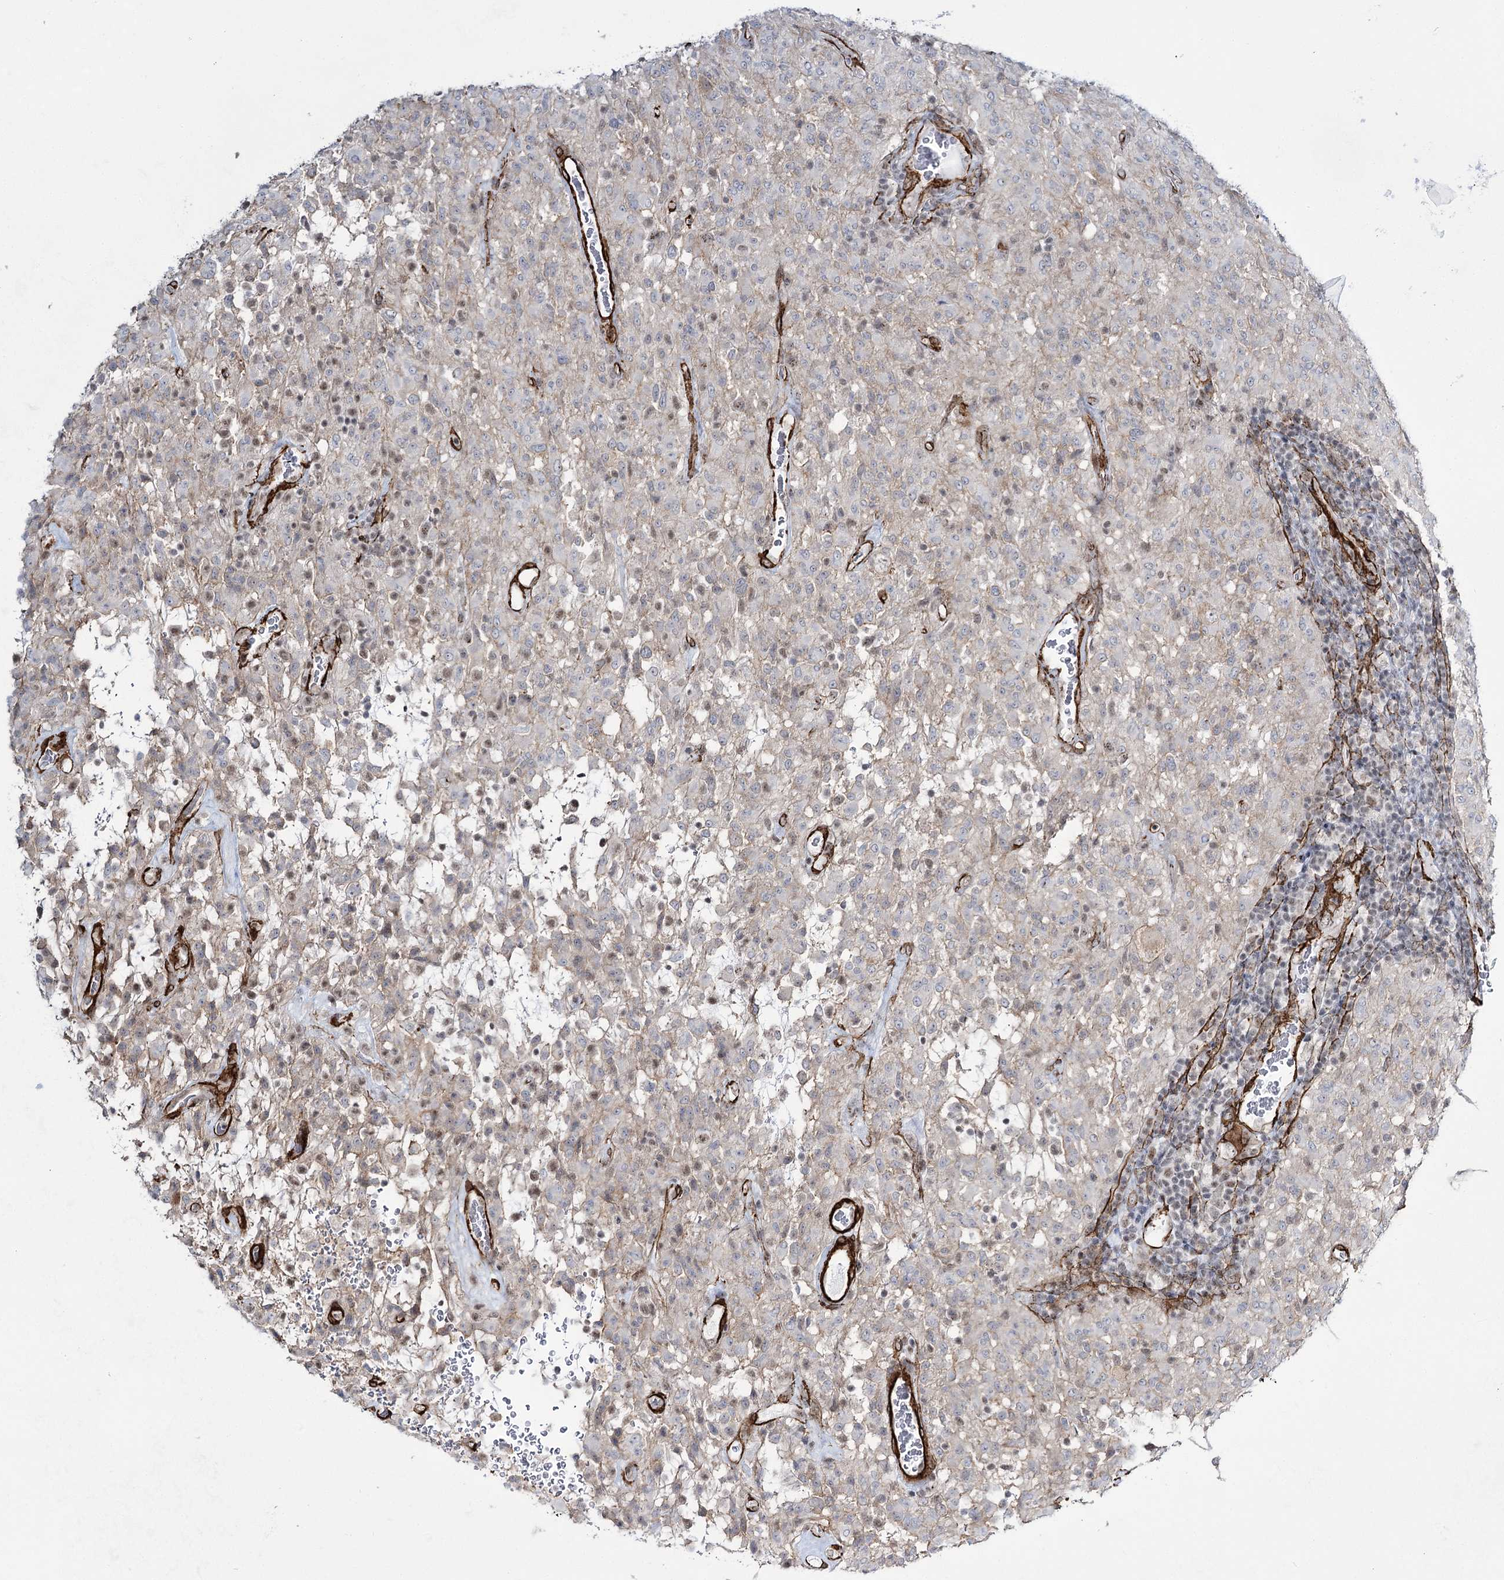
{"staining": {"intensity": "negative", "quantity": "none", "location": "none"}, "tissue": "glioma", "cell_type": "Tumor cells", "image_type": "cancer", "snomed": [{"axis": "morphology", "description": "Glioma, malignant, High grade"}, {"axis": "topography", "description": "Brain"}], "caption": "Tumor cells show no significant positivity in malignant high-grade glioma.", "gene": "CWF19L1", "patient": {"sex": "female", "age": 57}}